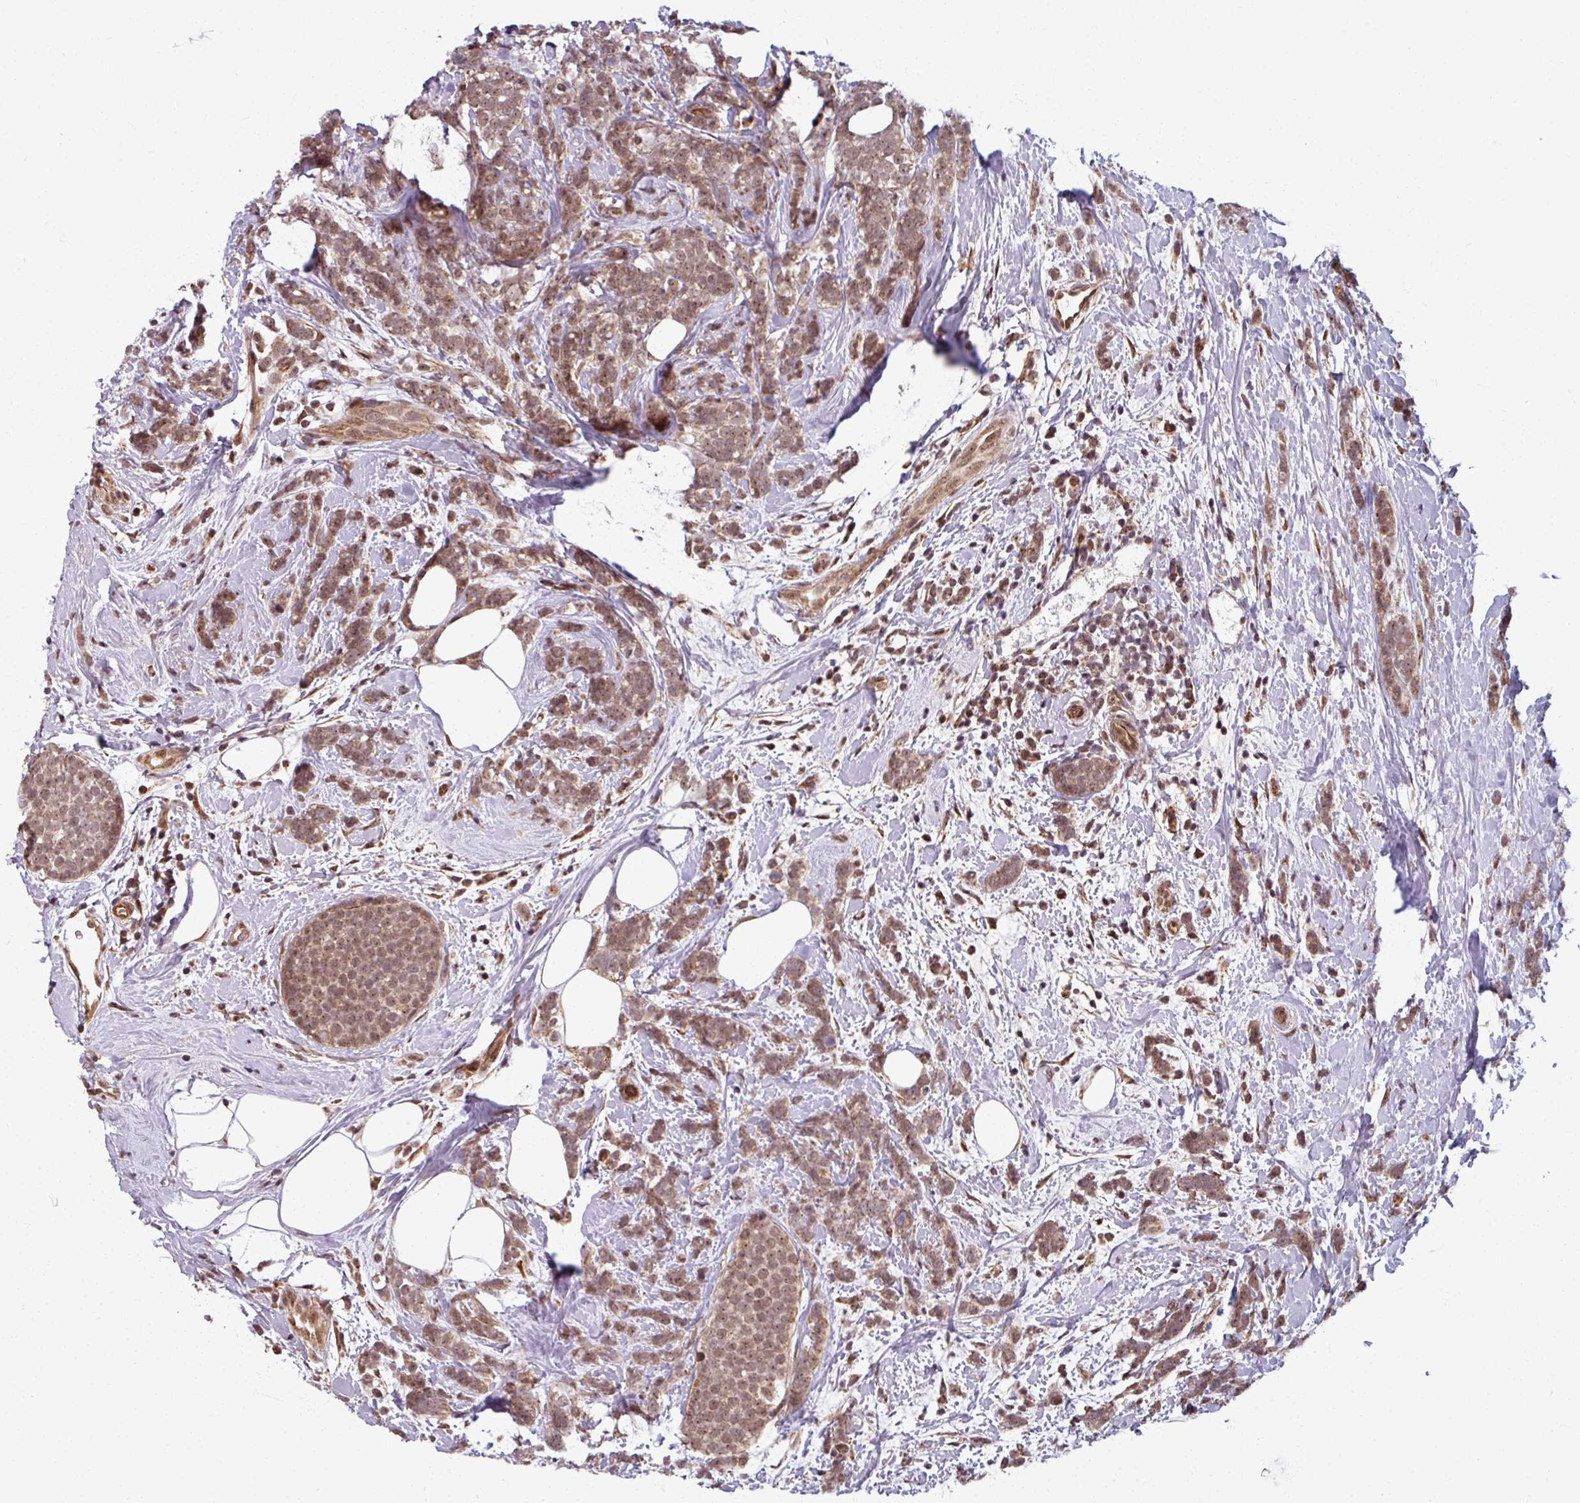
{"staining": {"intensity": "moderate", "quantity": ">75%", "location": "cytoplasmic/membranous,nuclear"}, "tissue": "breast cancer", "cell_type": "Tumor cells", "image_type": "cancer", "snomed": [{"axis": "morphology", "description": "Lobular carcinoma"}, {"axis": "topography", "description": "Breast"}], "caption": "Breast cancer stained with DAB (3,3'-diaminobenzidine) immunohistochemistry (IHC) displays medium levels of moderate cytoplasmic/membranous and nuclear expression in about >75% of tumor cells.", "gene": "SWI5", "patient": {"sex": "female", "age": 58}}